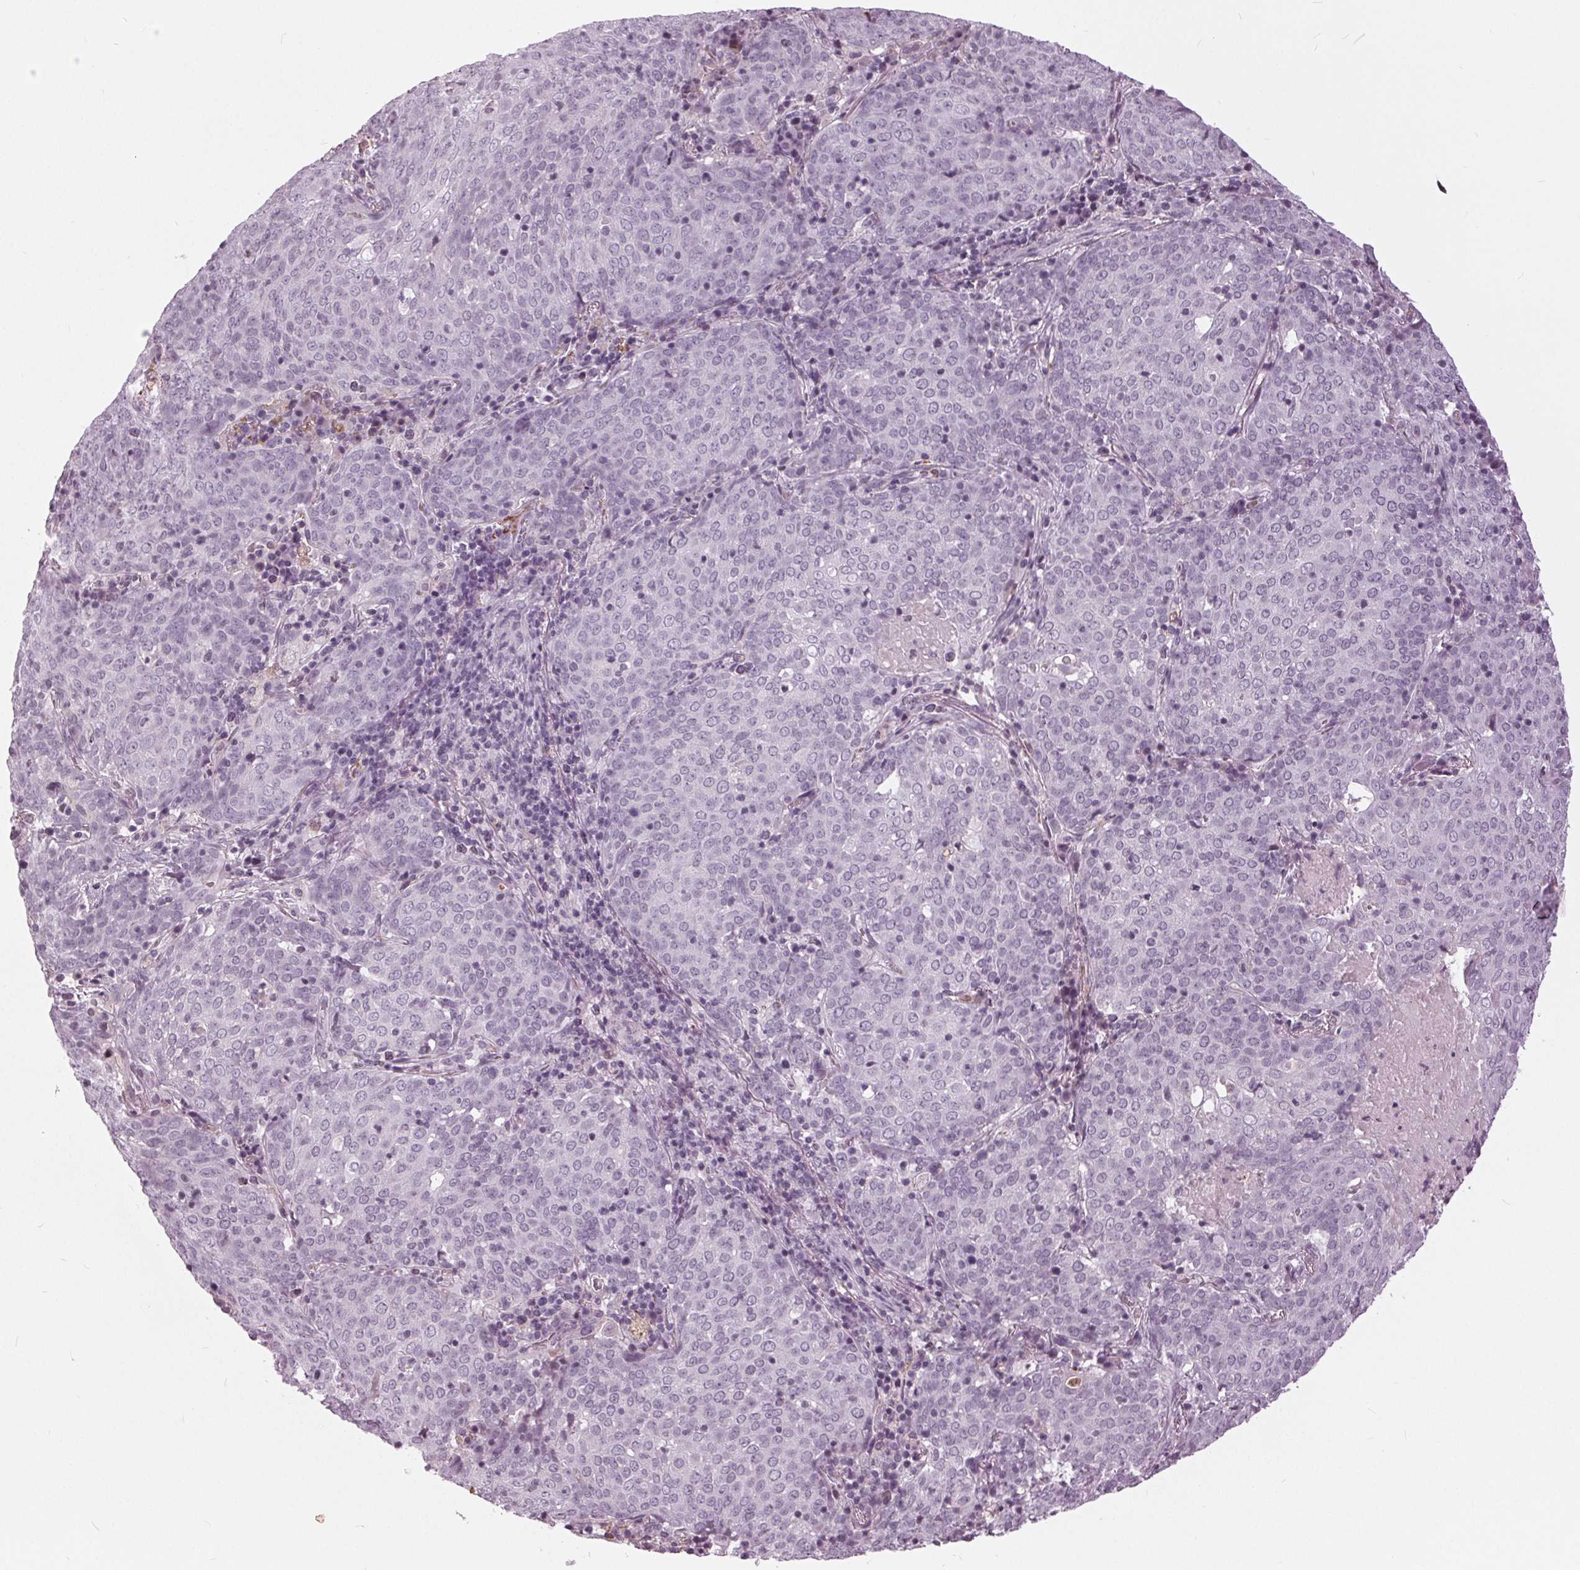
{"staining": {"intensity": "negative", "quantity": "none", "location": "none"}, "tissue": "lung cancer", "cell_type": "Tumor cells", "image_type": "cancer", "snomed": [{"axis": "morphology", "description": "Squamous cell carcinoma, NOS"}, {"axis": "topography", "description": "Lung"}], "caption": "Immunohistochemical staining of human lung cancer (squamous cell carcinoma) demonstrates no significant expression in tumor cells.", "gene": "SLC9A4", "patient": {"sex": "male", "age": 82}}